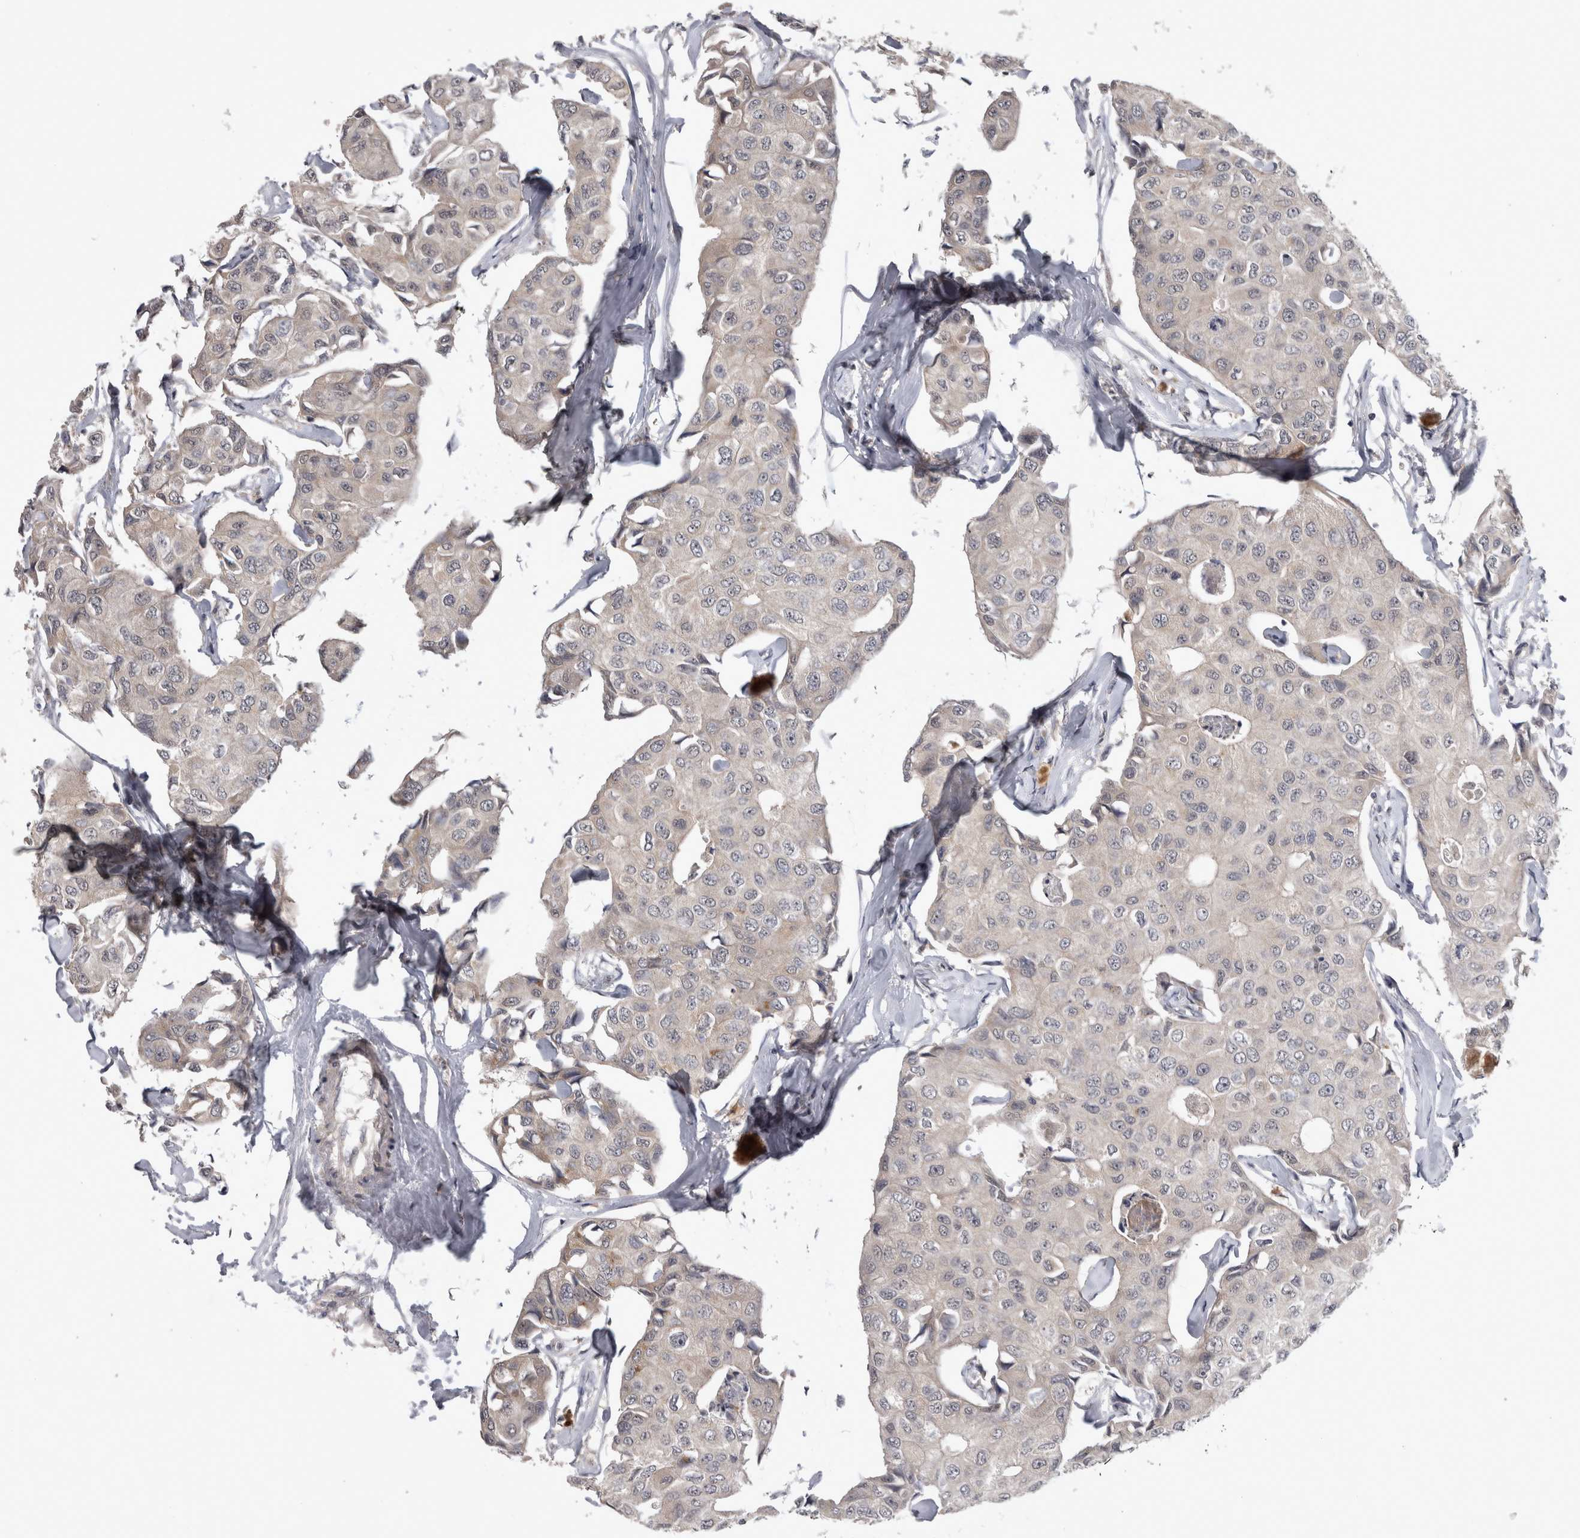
{"staining": {"intensity": "negative", "quantity": "none", "location": "none"}, "tissue": "breast cancer", "cell_type": "Tumor cells", "image_type": "cancer", "snomed": [{"axis": "morphology", "description": "Duct carcinoma"}, {"axis": "topography", "description": "Breast"}], "caption": "High magnification brightfield microscopy of breast cancer (intraductal carcinoma) stained with DAB (brown) and counterstained with hematoxylin (blue): tumor cells show no significant expression.", "gene": "ZNF114", "patient": {"sex": "female", "age": 80}}